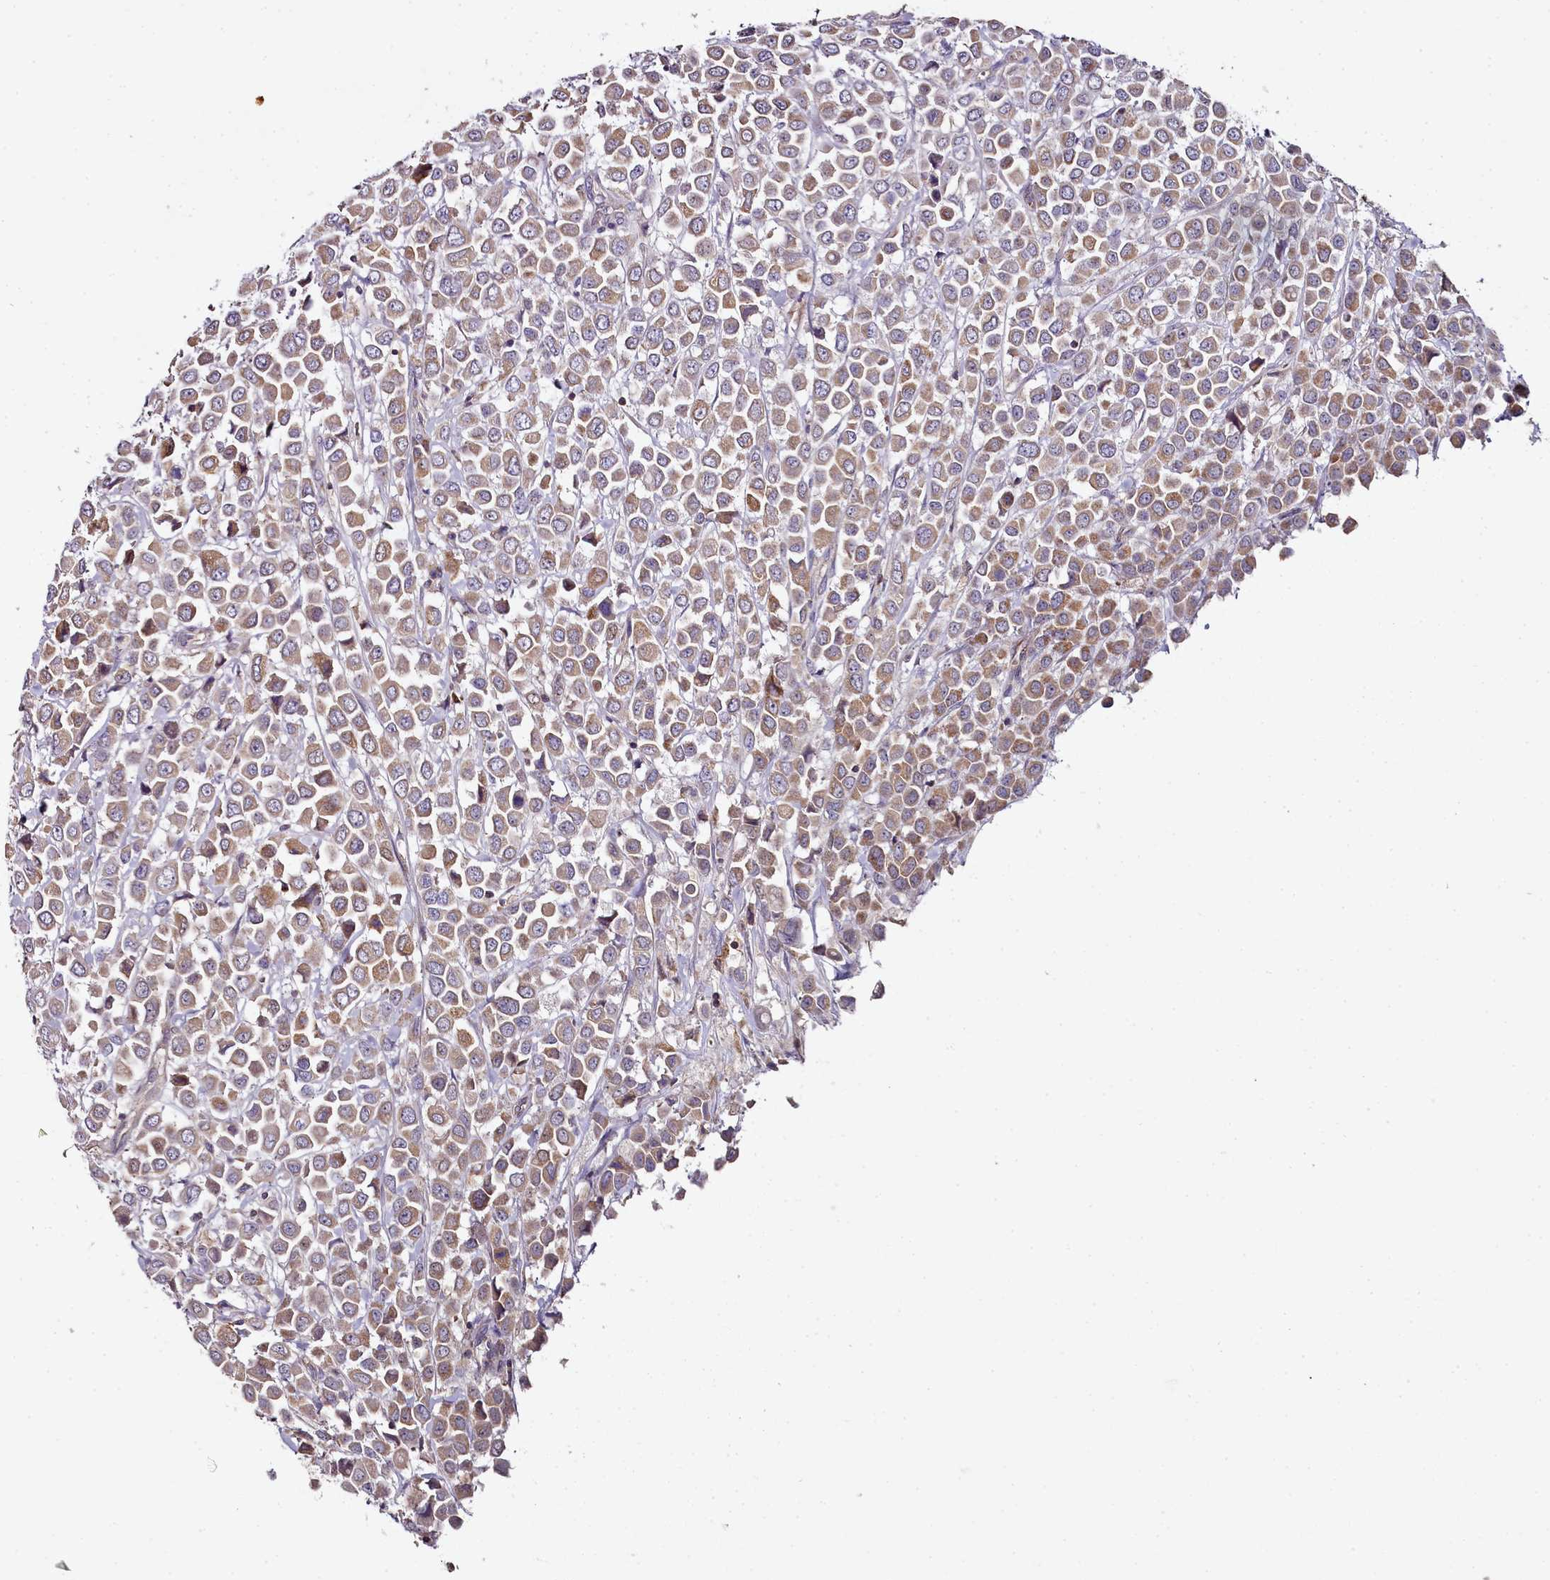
{"staining": {"intensity": "moderate", "quantity": ">75%", "location": "cytoplasmic/membranous"}, "tissue": "breast cancer", "cell_type": "Tumor cells", "image_type": "cancer", "snomed": [{"axis": "morphology", "description": "Duct carcinoma"}, {"axis": "topography", "description": "Breast"}], "caption": "Protein expression analysis of breast cancer (invasive ductal carcinoma) reveals moderate cytoplasmic/membranous expression in approximately >75% of tumor cells.", "gene": "ACSS1", "patient": {"sex": "female", "age": 61}}